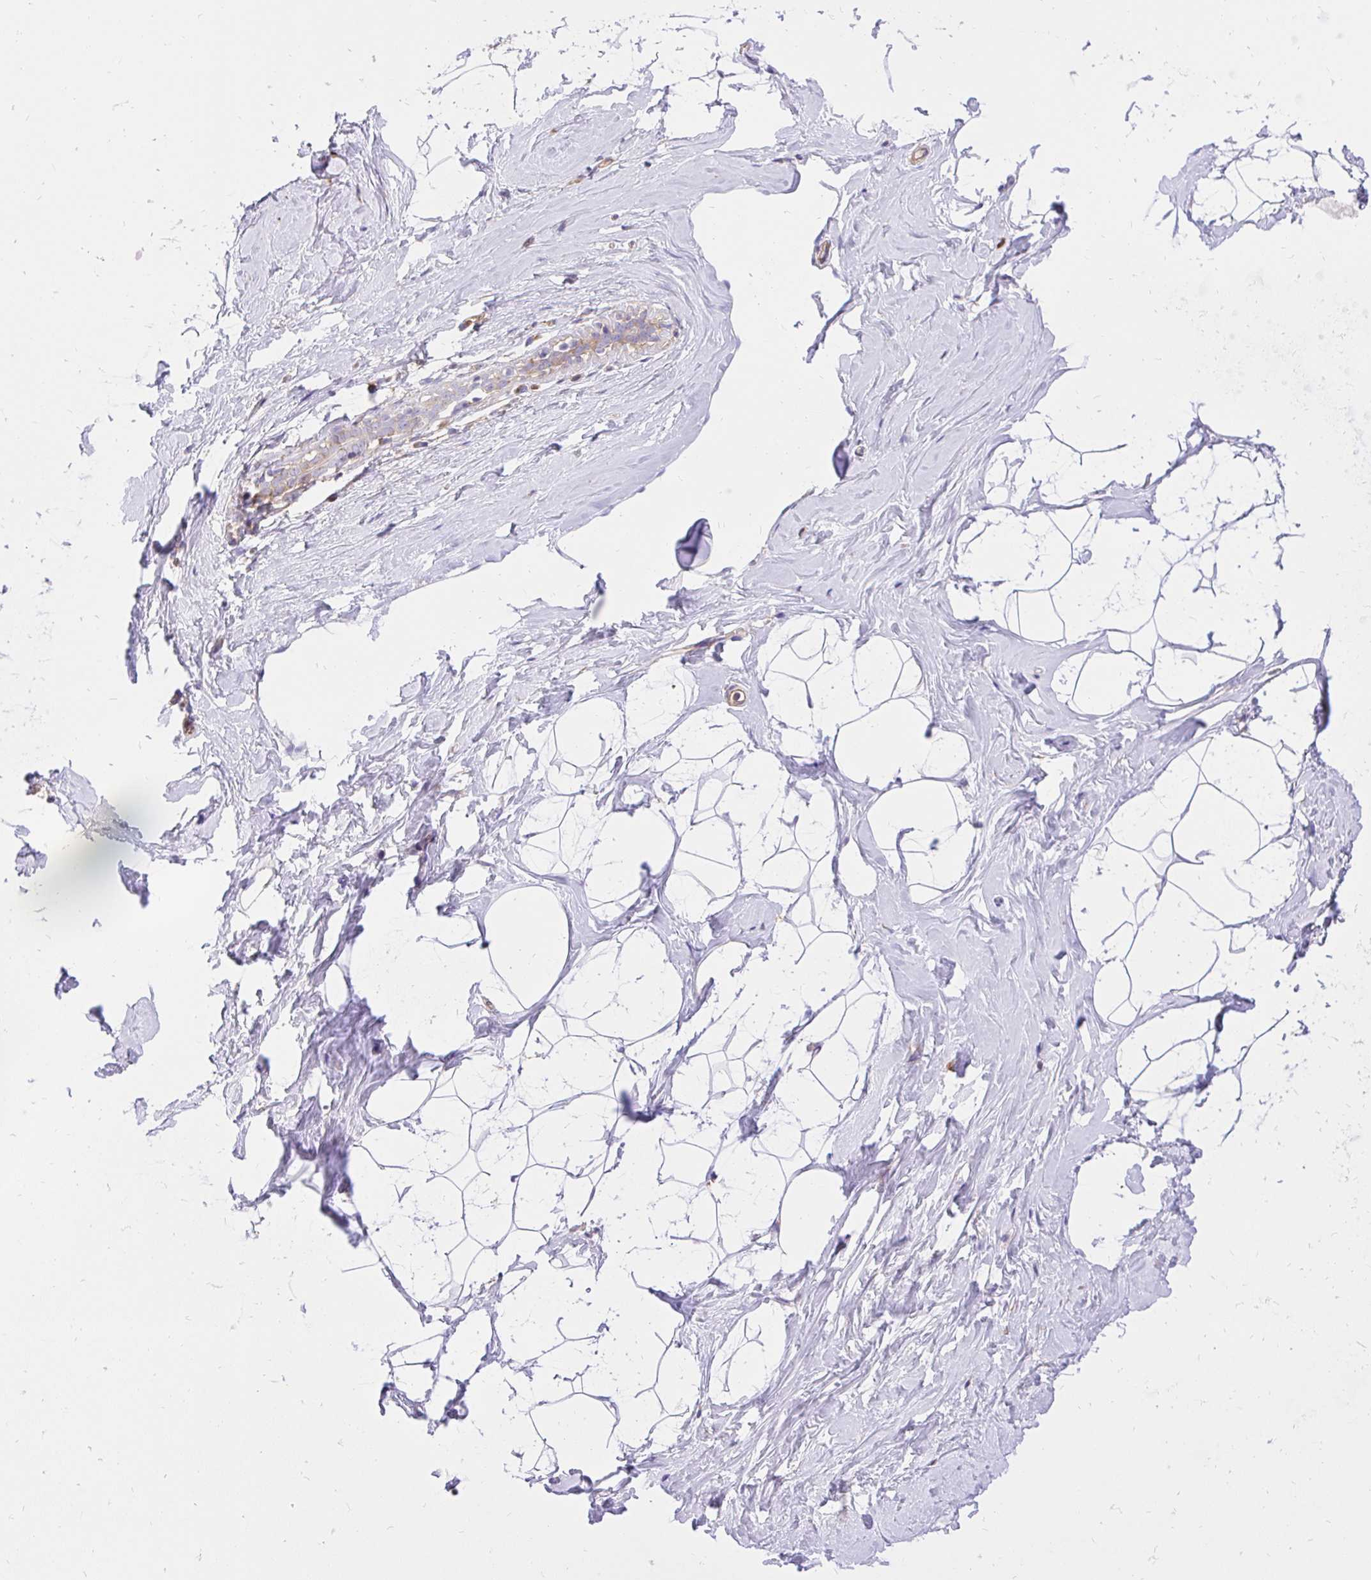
{"staining": {"intensity": "negative", "quantity": "none", "location": "none"}, "tissue": "breast", "cell_type": "Adipocytes", "image_type": "normal", "snomed": [{"axis": "morphology", "description": "Normal tissue, NOS"}, {"axis": "topography", "description": "Breast"}], "caption": "Human breast stained for a protein using immunohistochemistry (IHC) demonstrates no expression in adipocytes.", "gene": "ABCB10", "patient": {"sex": "female", "age": 32}}